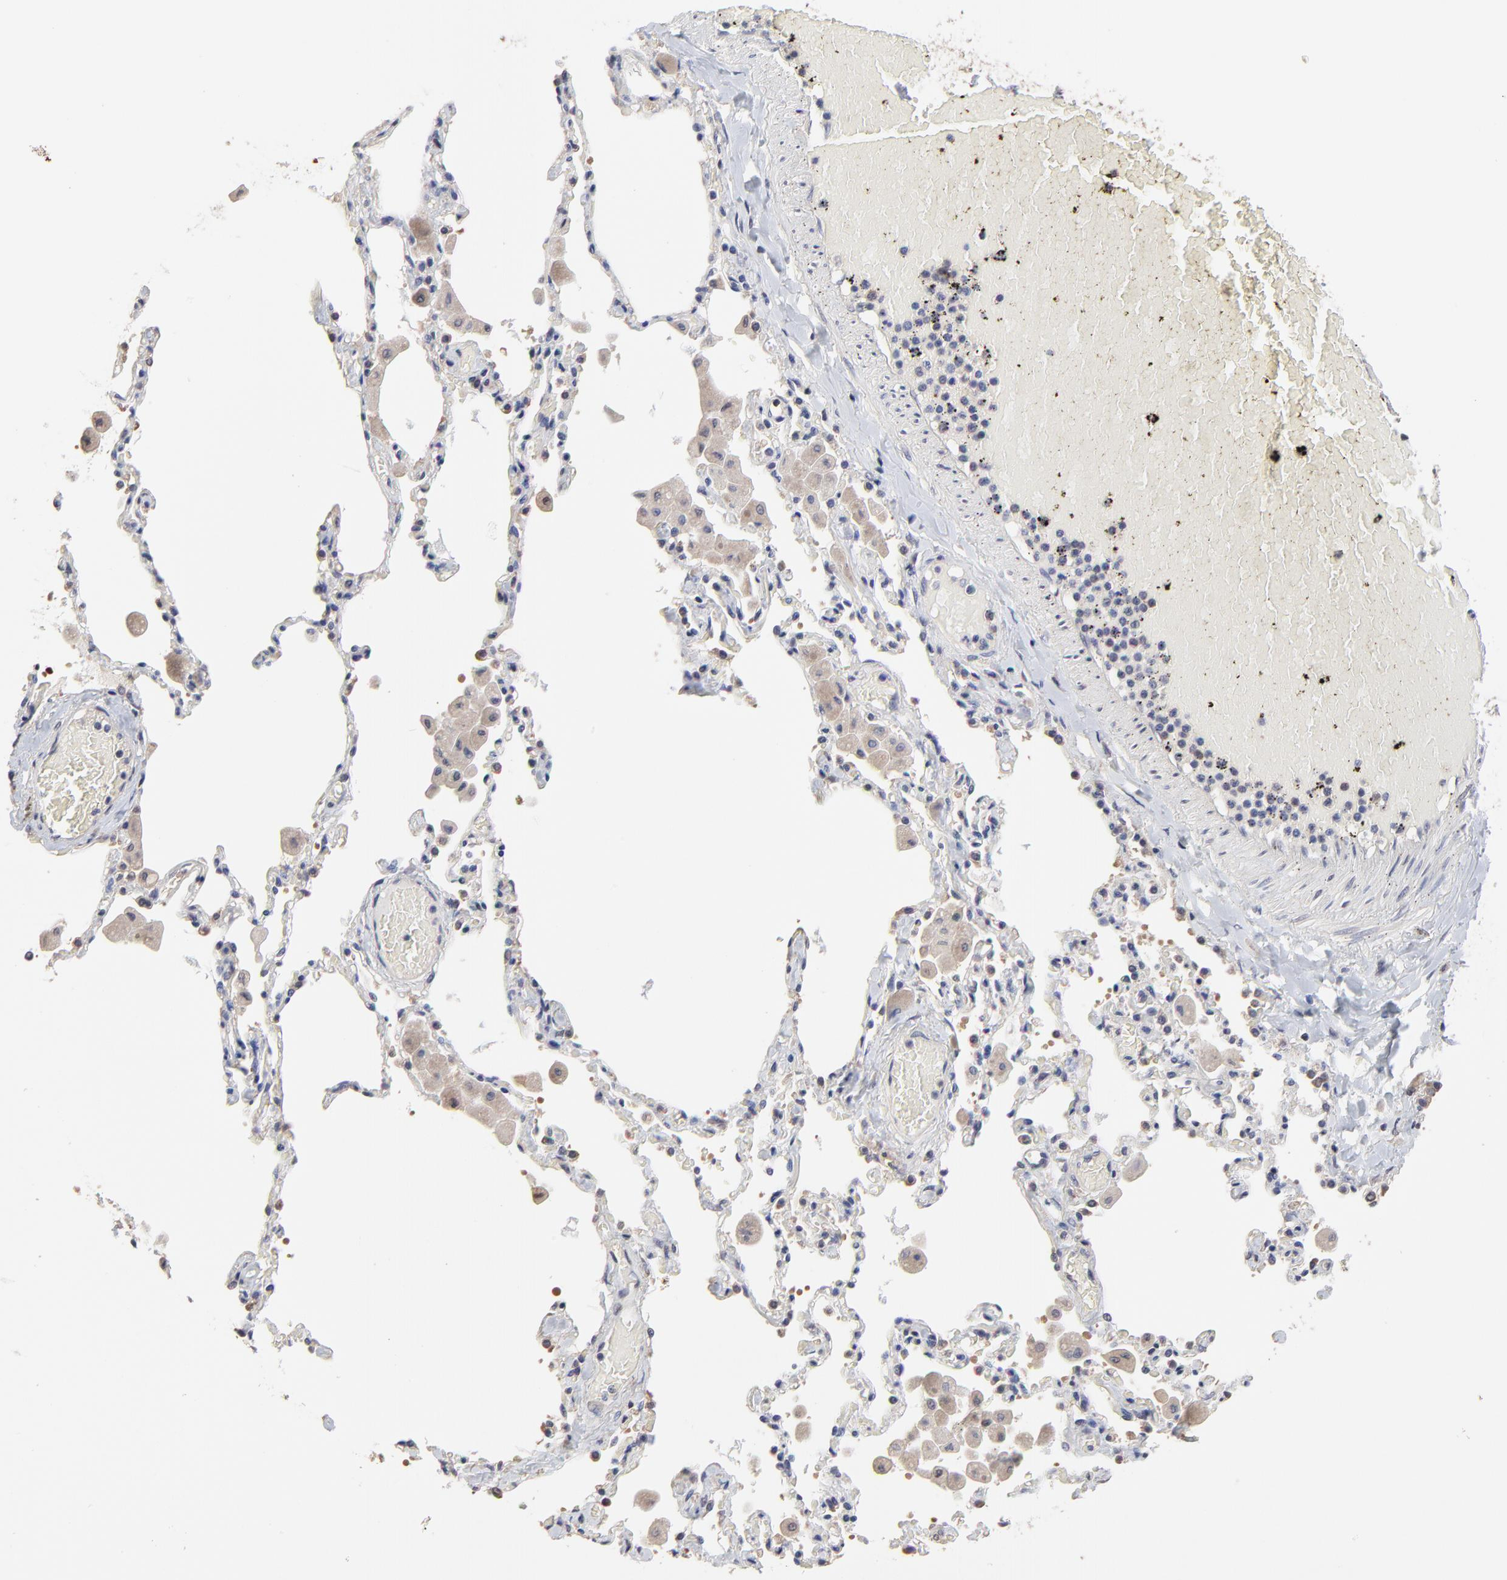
{"staining": {"intensity": "weak", "quantity": ">75%", "location": "cytoplasmic/membranous"}, "tissue": "bronchus", "cell_type": "Respiratory epithelial cells", "image_type": "normal", "snomed": [{"axis": "morphology", "description": "Normal tissue, NOS"}, {"axis": "morphology", "description": "Squamous cell carcinoma, NOS"}, {"axis": "topography", "description": "Bronchus"}, {"axis": "topography", "description": "Lung"}], "caption": "DAB immunohistochemical staining of unremarkable human bronchus demonstrates weak cytoplasmic/membranous protein expression in approximately >75% of respiratory epithelial cells.", "gene": "CCT2", "patient": {"sex": "female", "age": 47}}